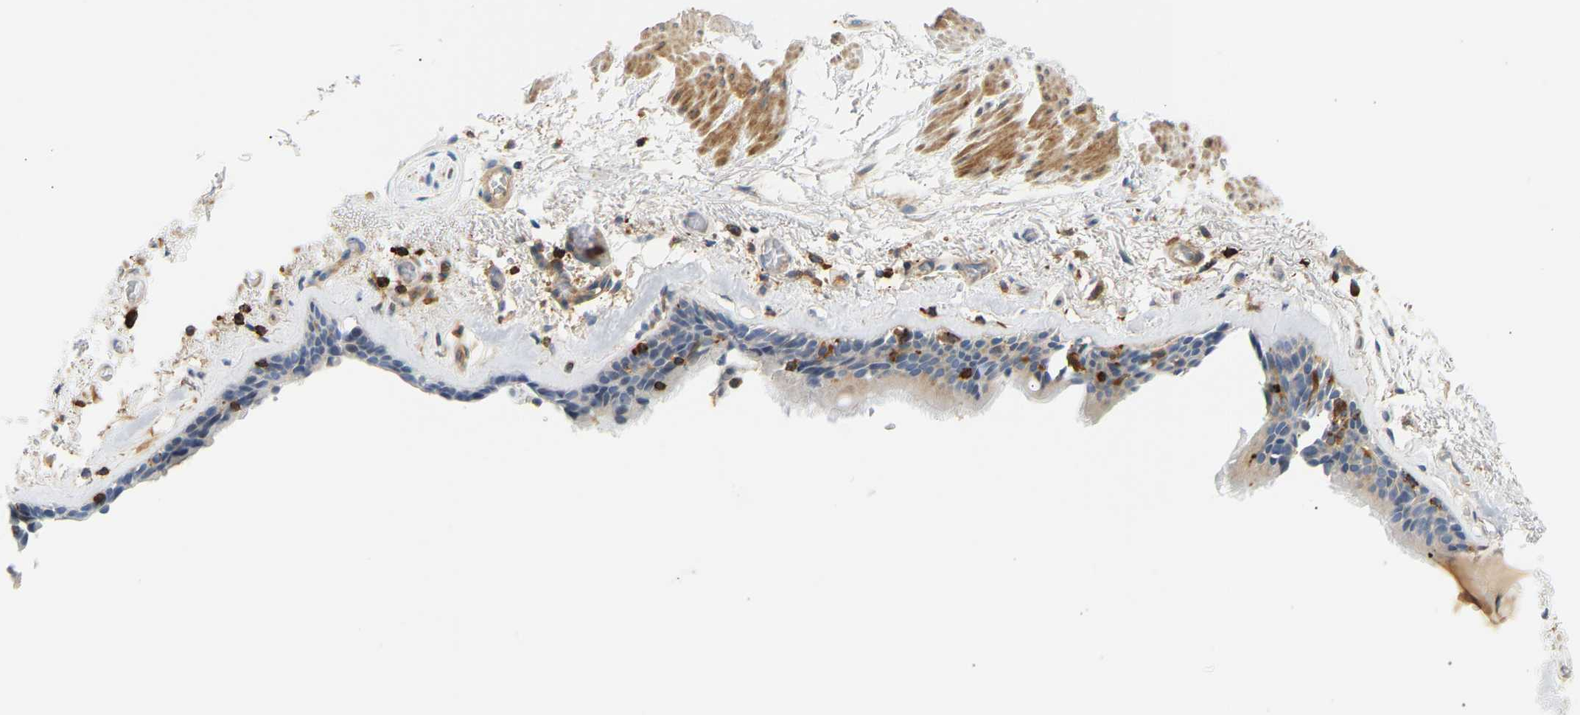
{"staining": {"intensity": "weak", "quantity": "<25%", "location": "cytoplasmic/membranous"}, "tissue": "bronchus", "cell_type": "Respiratory epithelial cells", "image_type": "normal", "snomed": [{"axis": "morphology", "description": "Normal tissue, NOS"}, {"axis": "topography", "description": "Cartilage tissue"}], "caption": "Immunohistochemistry (IHC) micrograph of benign bronchus: bronchus stained with DAB demonstrates no significant protein positivity in respiratory epithelial cells. The staining is performed using DAB brown chromogen with nuclei counter-stained in using hematoxylin.", "gene": "FNBP1", "patient": {"sex": "female", "age": 63}}